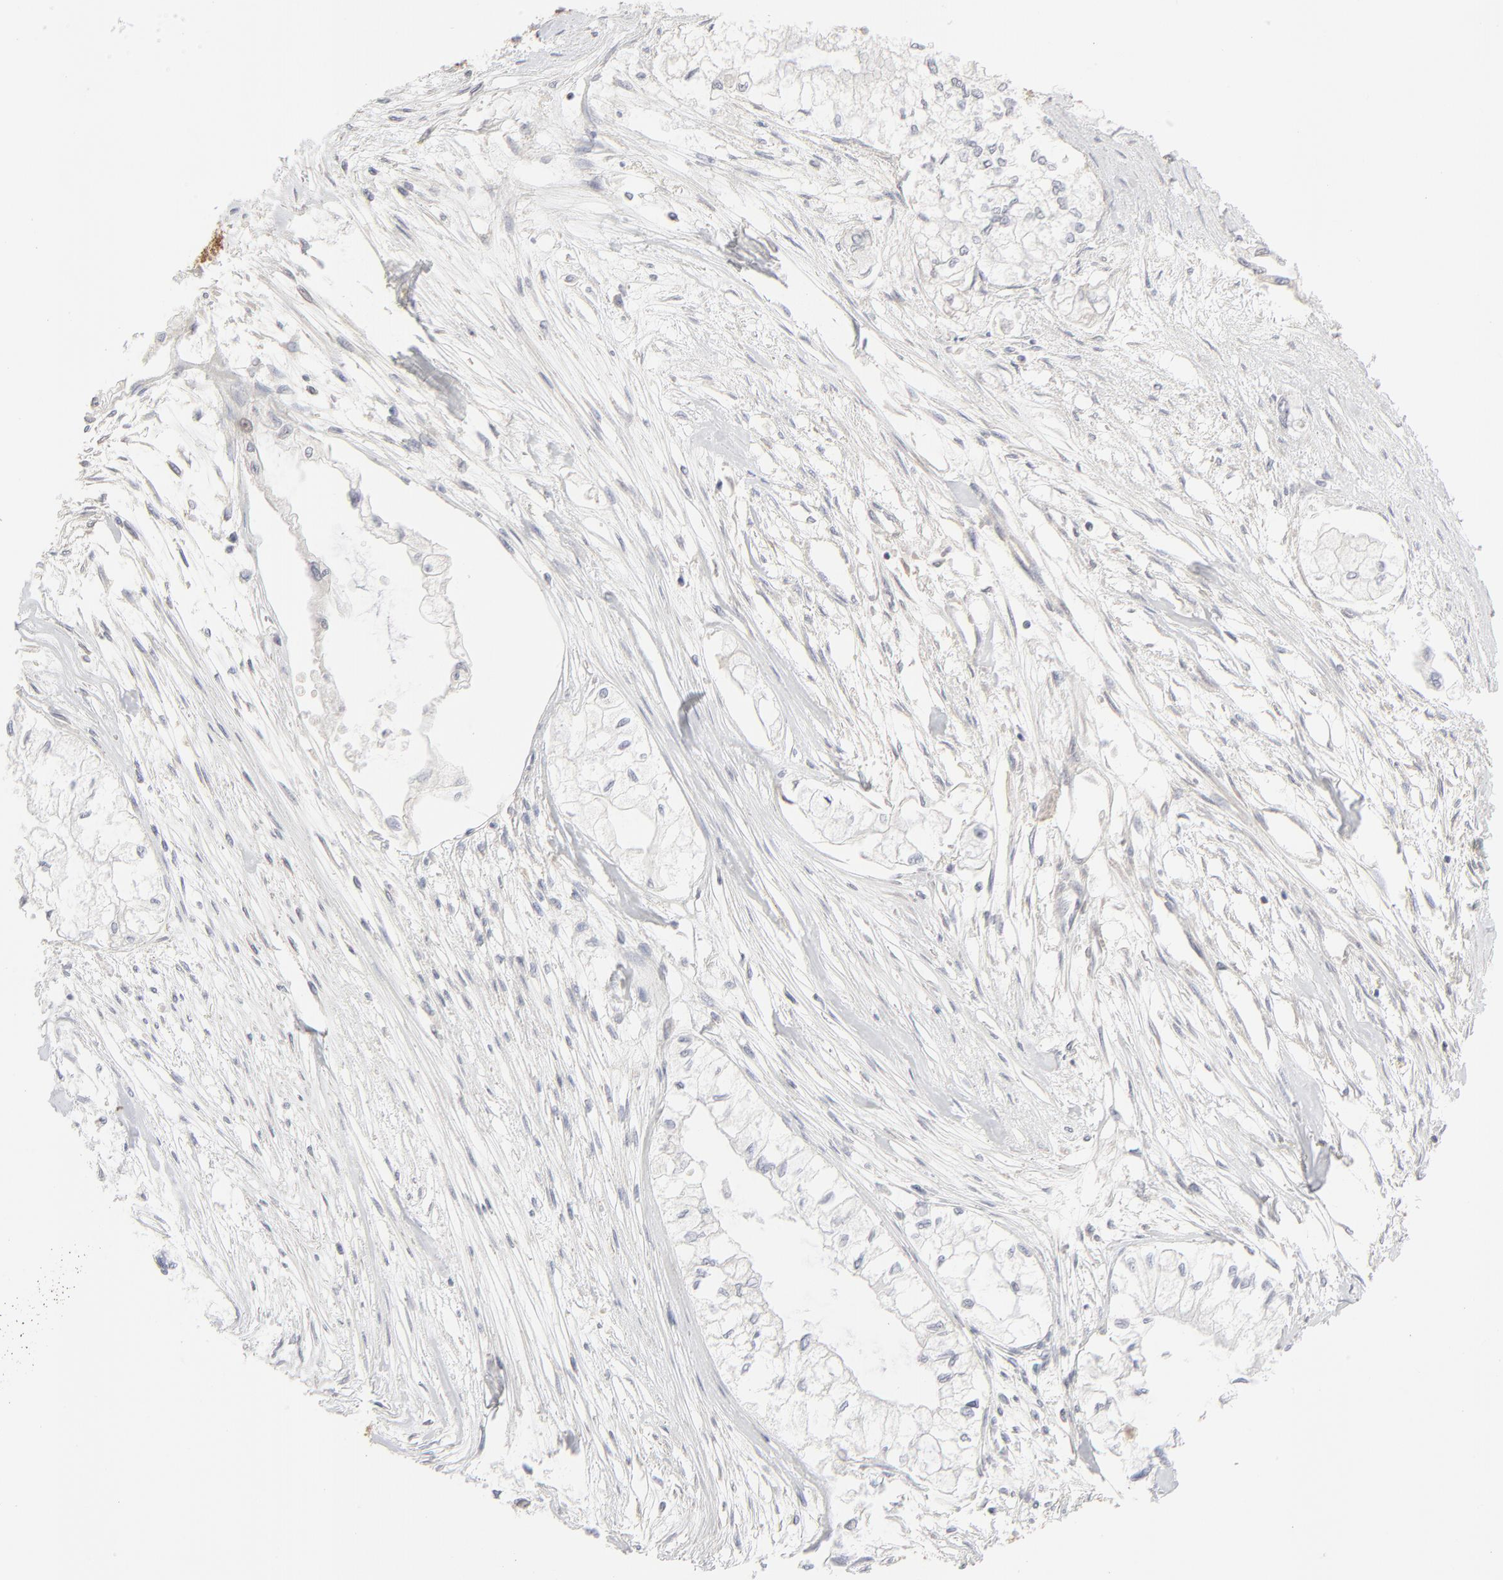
{"staining": {"intensity": "negative", "quantity": "none", "location": "none"}, "tissue": "pancreatic cancer", "cell_type": "Tumor cells", "image_type": "cancer", "snomed": [{"axis": "morphology", "description": "Adenocarcinoma, NOS"}, {"axis": "topography", "description": "Pancreas"}], "caption": "Tumor cells are negative for protein expression in human pancreatic cancer.", "gene": "CDK6", "patient": {"sex": "male", "age": 79}}